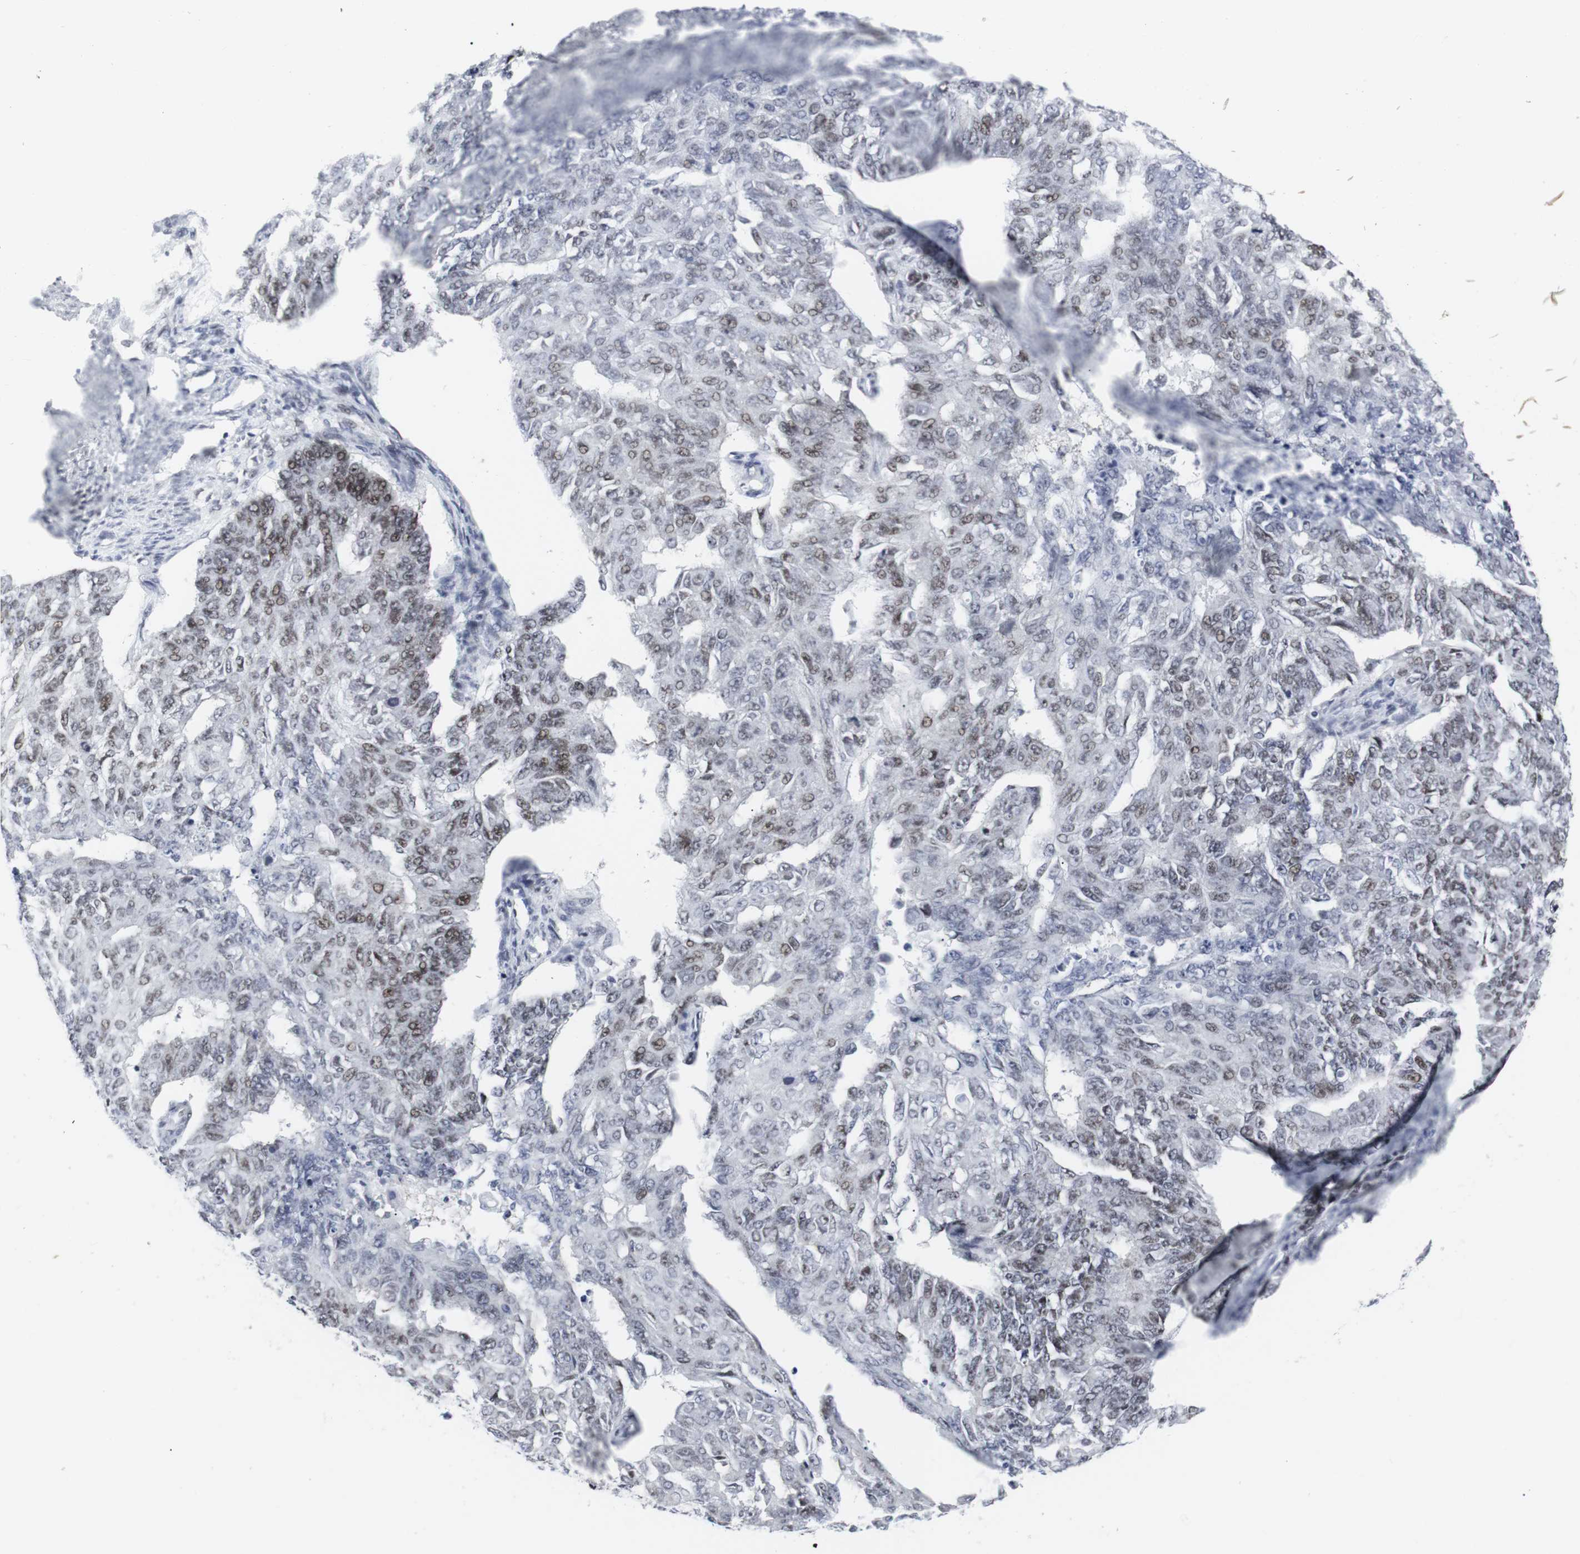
{"staining": {"intensity": "weak", "quantity": "25%-75%", "location": "nuclear"}, "tissue": "endometrial cancer", "cell_type": "Tumor cells", "image_type": "cancer", "snomed": [{"axis": "morphology", "description": "Adenocarcinoma, NOS"}, {"axis": "topography", "description": "Endometrium"}], "caption": "Protein staining exhibits weak nuclear positivity in approximately 25%-75% of tumor cells in endometrial cancer.", "gene": "MLH1", "patient": {"sex": "female", "age": 32}}